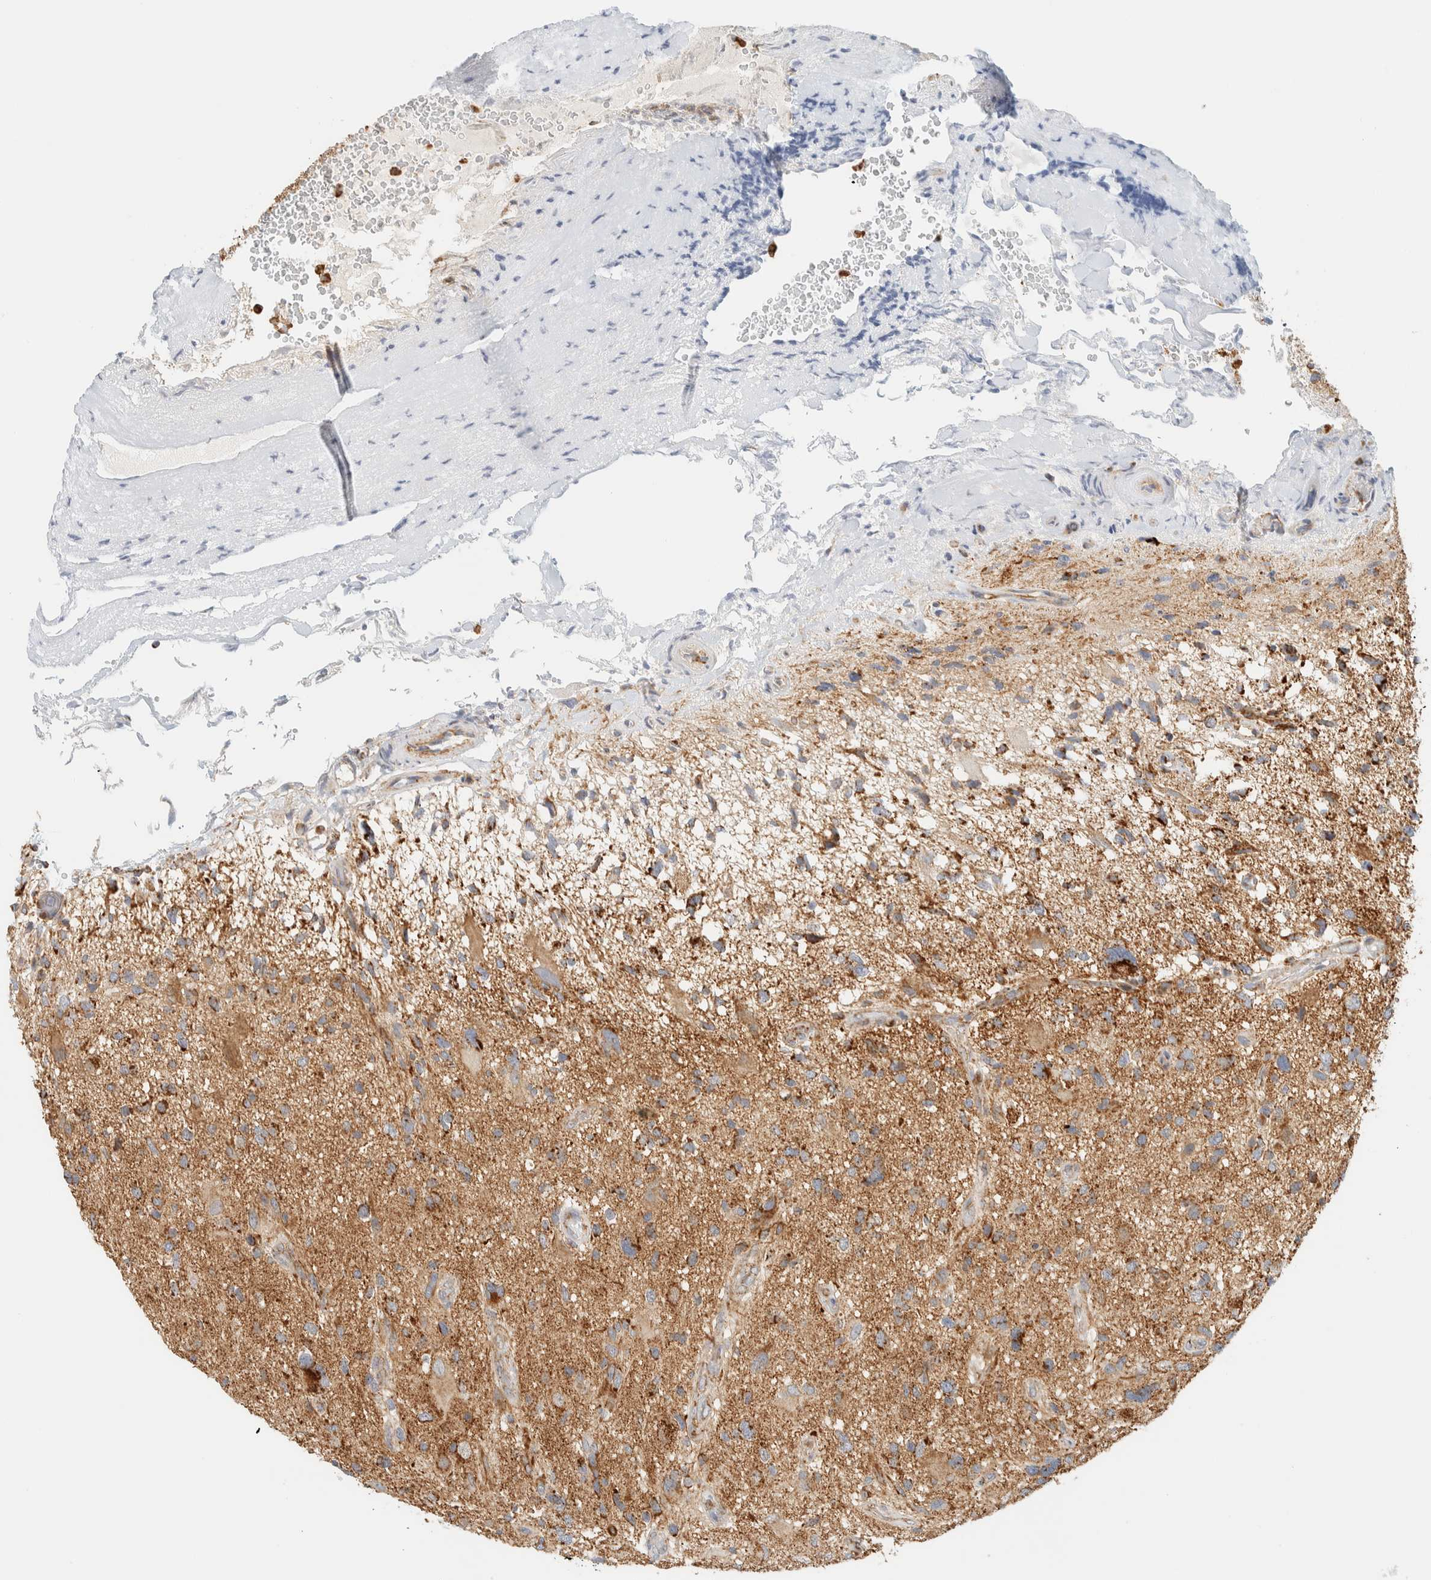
{"staining": {"intensity": "moderate", "quantity": ">75%", "location": "cytoplasmic/membranous"}, "tissue": "glioma", "cell_type": "Tumor cells", "image_type": "cancer", "snomed": [{"axis": "morphology", "description": "Glioma, malignant, High grade"}, {"axis": "topography", "description": "Brain"}], "caption": "A high-resolution image shows immunohistochemistry staining of glioma, which demonstrates moderate cytoplasmic/membranous staining in about >75% of tumor cells.", "gene": "KIFAP3", "patient": {"sex": "male", "age": 33}}